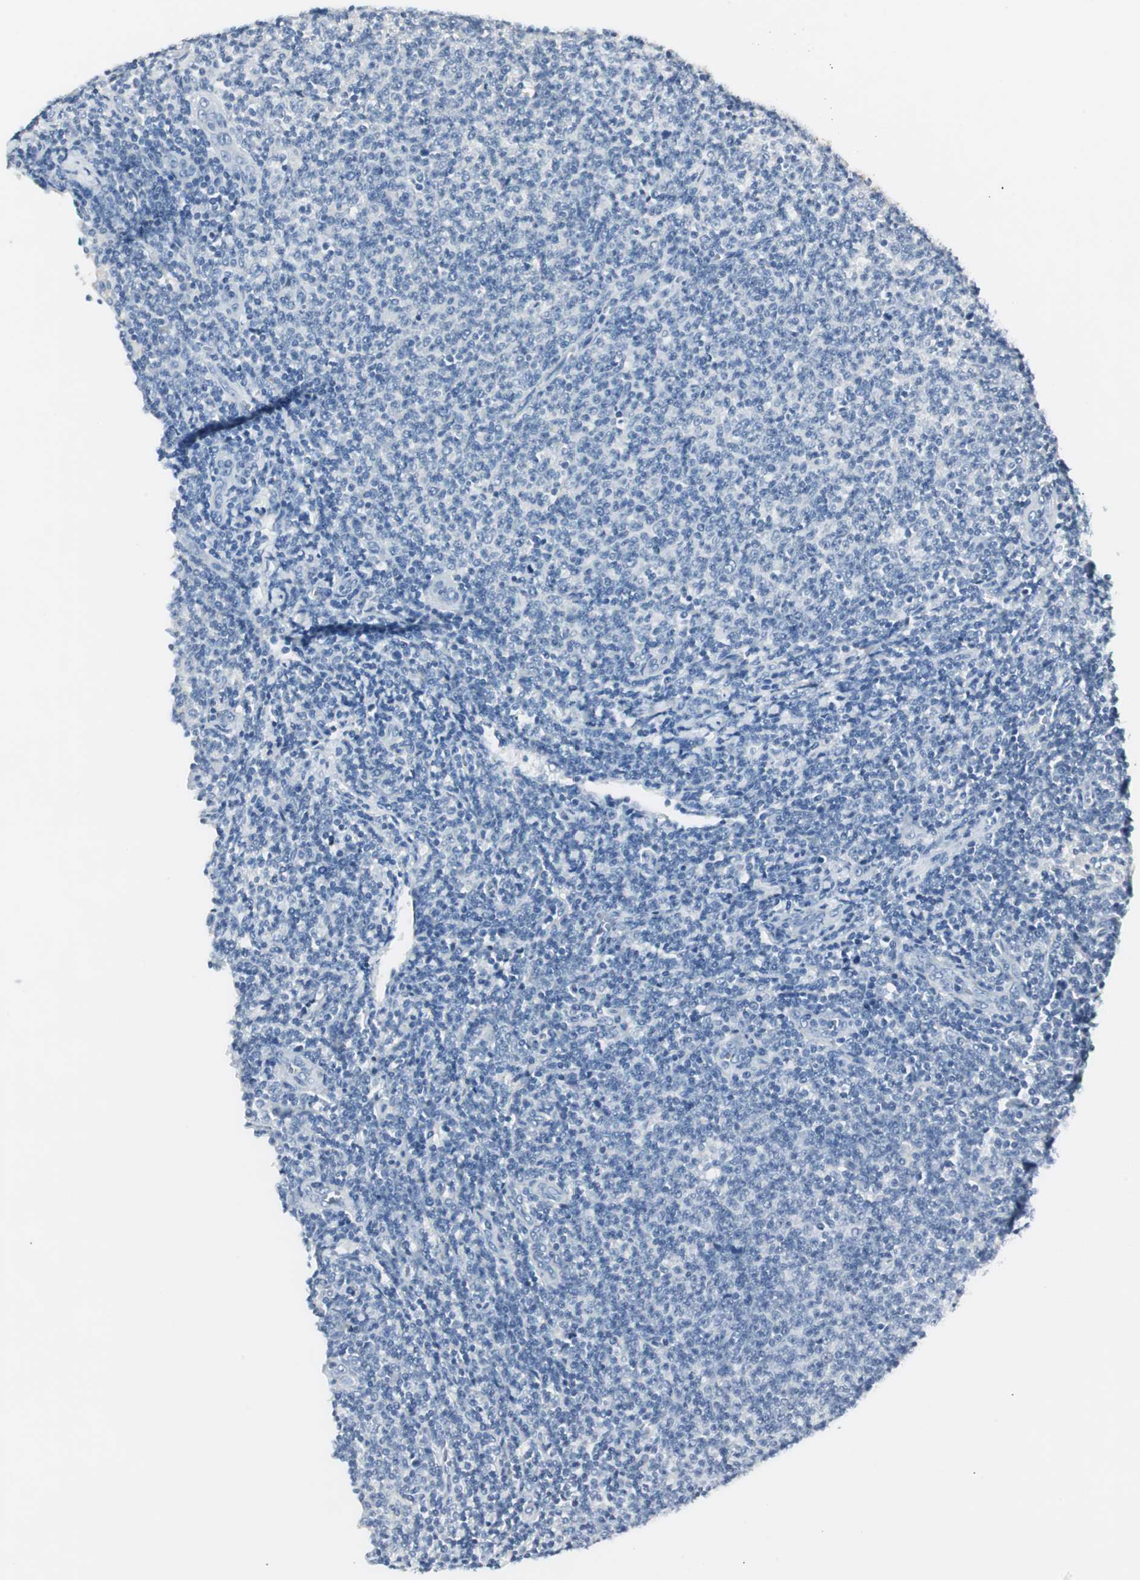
{"staining": {"intensity": "negative", "quantity": "none", "location": "none"}, "tissue": "lymphoma", "cell_type": "Tumor cells", "image_type": "cancer", "snomed": [{"axis": "morphology", "description": "Malignant lymphoma, non-Hodgkin's type, Low grade"}, {"axis": "topography", "description": "Lymph node"}], "caption": "Lymphoma was stained to show a protein in brown. There is no significant staining in tumor cells.", "gene": "LRP2", "patient": {"sex": "male", "age": 66}}